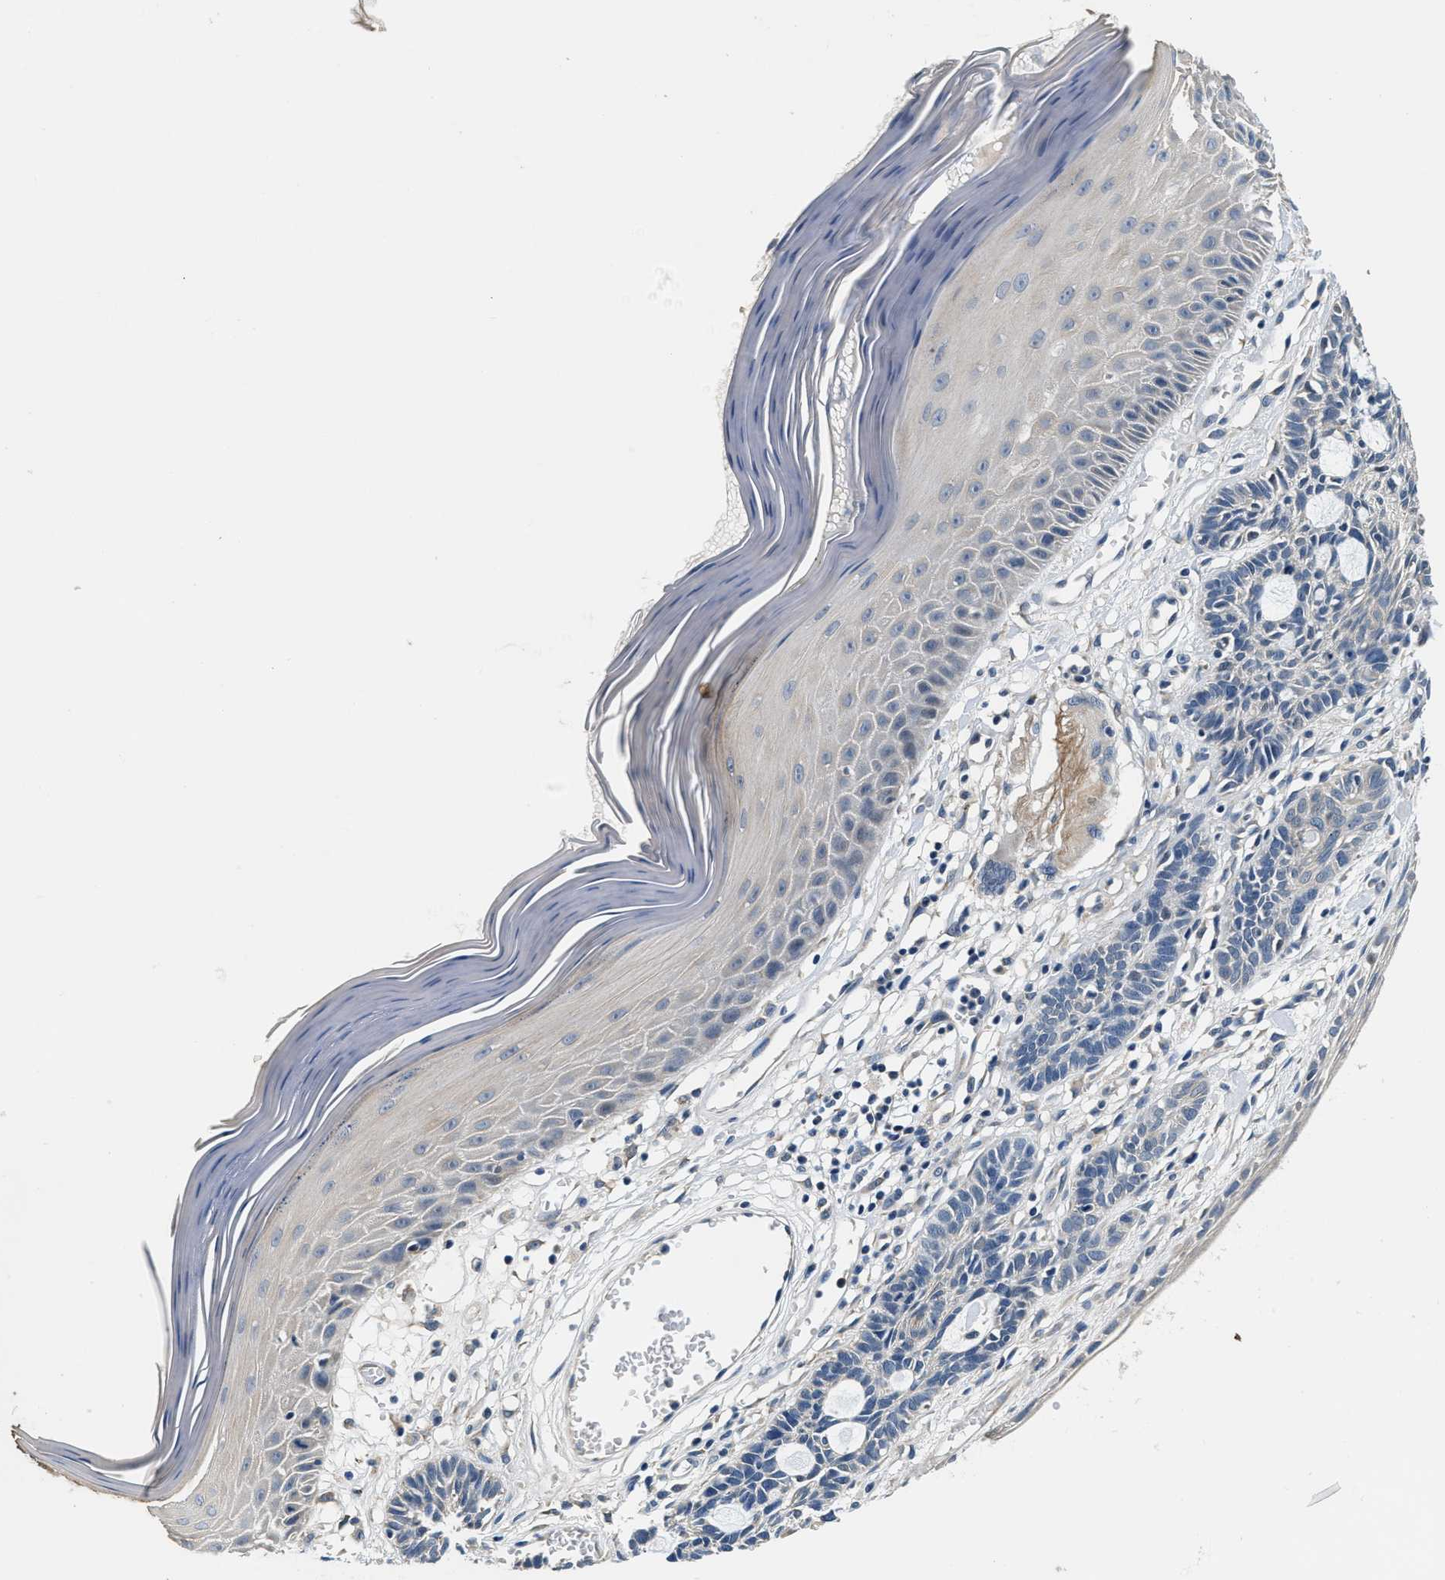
{"staining": {"intensity": "negative", "quantity": "none", "location": "none"}, "tissue": "skin cancer", "cell_type": "Tumor cells", "image_type": "cancer", "snomed": [{"axis": "morphology", "description": "Basal cell carcinoma"}, {"axis": "topography", "description": "Skin"}], "caption": "Immunohistochemistry (IHC) of basal cell carcinoma (skin) displays no positivity in tumor cells. (DAB (3,3'-diaminobenzidine) immunohistochemistry (IHC) with hematoxylin counter stain).", "gene": "ALDH3A2", "patient": {"sex": "male", "age": 67}}